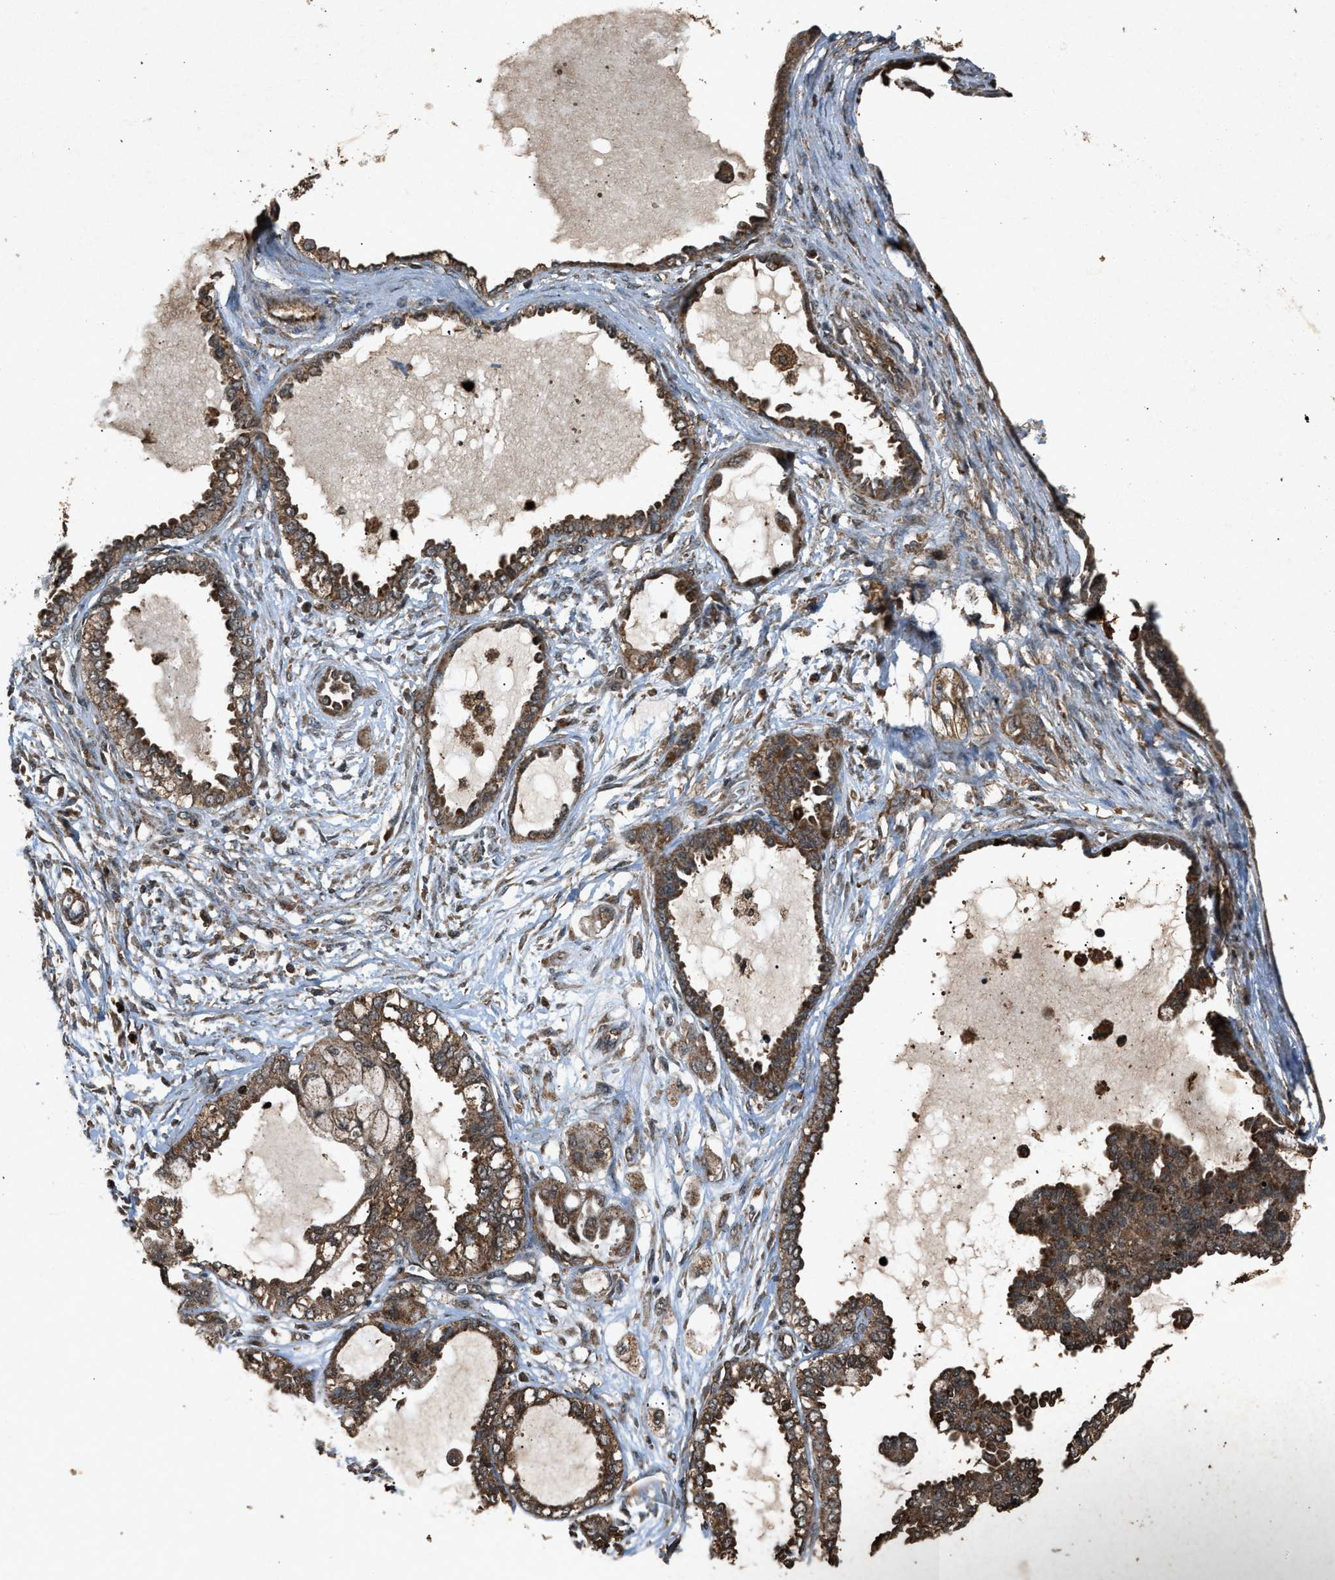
{"staining": {"intensity": "strong", "quantity": ">75%", "location": "cytoplasmic/membranous"}, "tissue": "ovarian cancer", "cell_type": "Tumor cells", "image_type": "cancer", "snomed": [{"axis": "morphology", "description": "Carcinoma, NOS"}, {"axis": "morphology", "description": "Carcinoma, endometroid"}, {"axis": "topography", "description": "Ovary"}], "caption": "The image displays staining of ovarian endometroid carcinoma, revealing strong cytoplasmic/membranous protein positivity (brown color) within tumor cells.", "gene": "OAS1", "patient": {"sex": "female", "age": 50}}